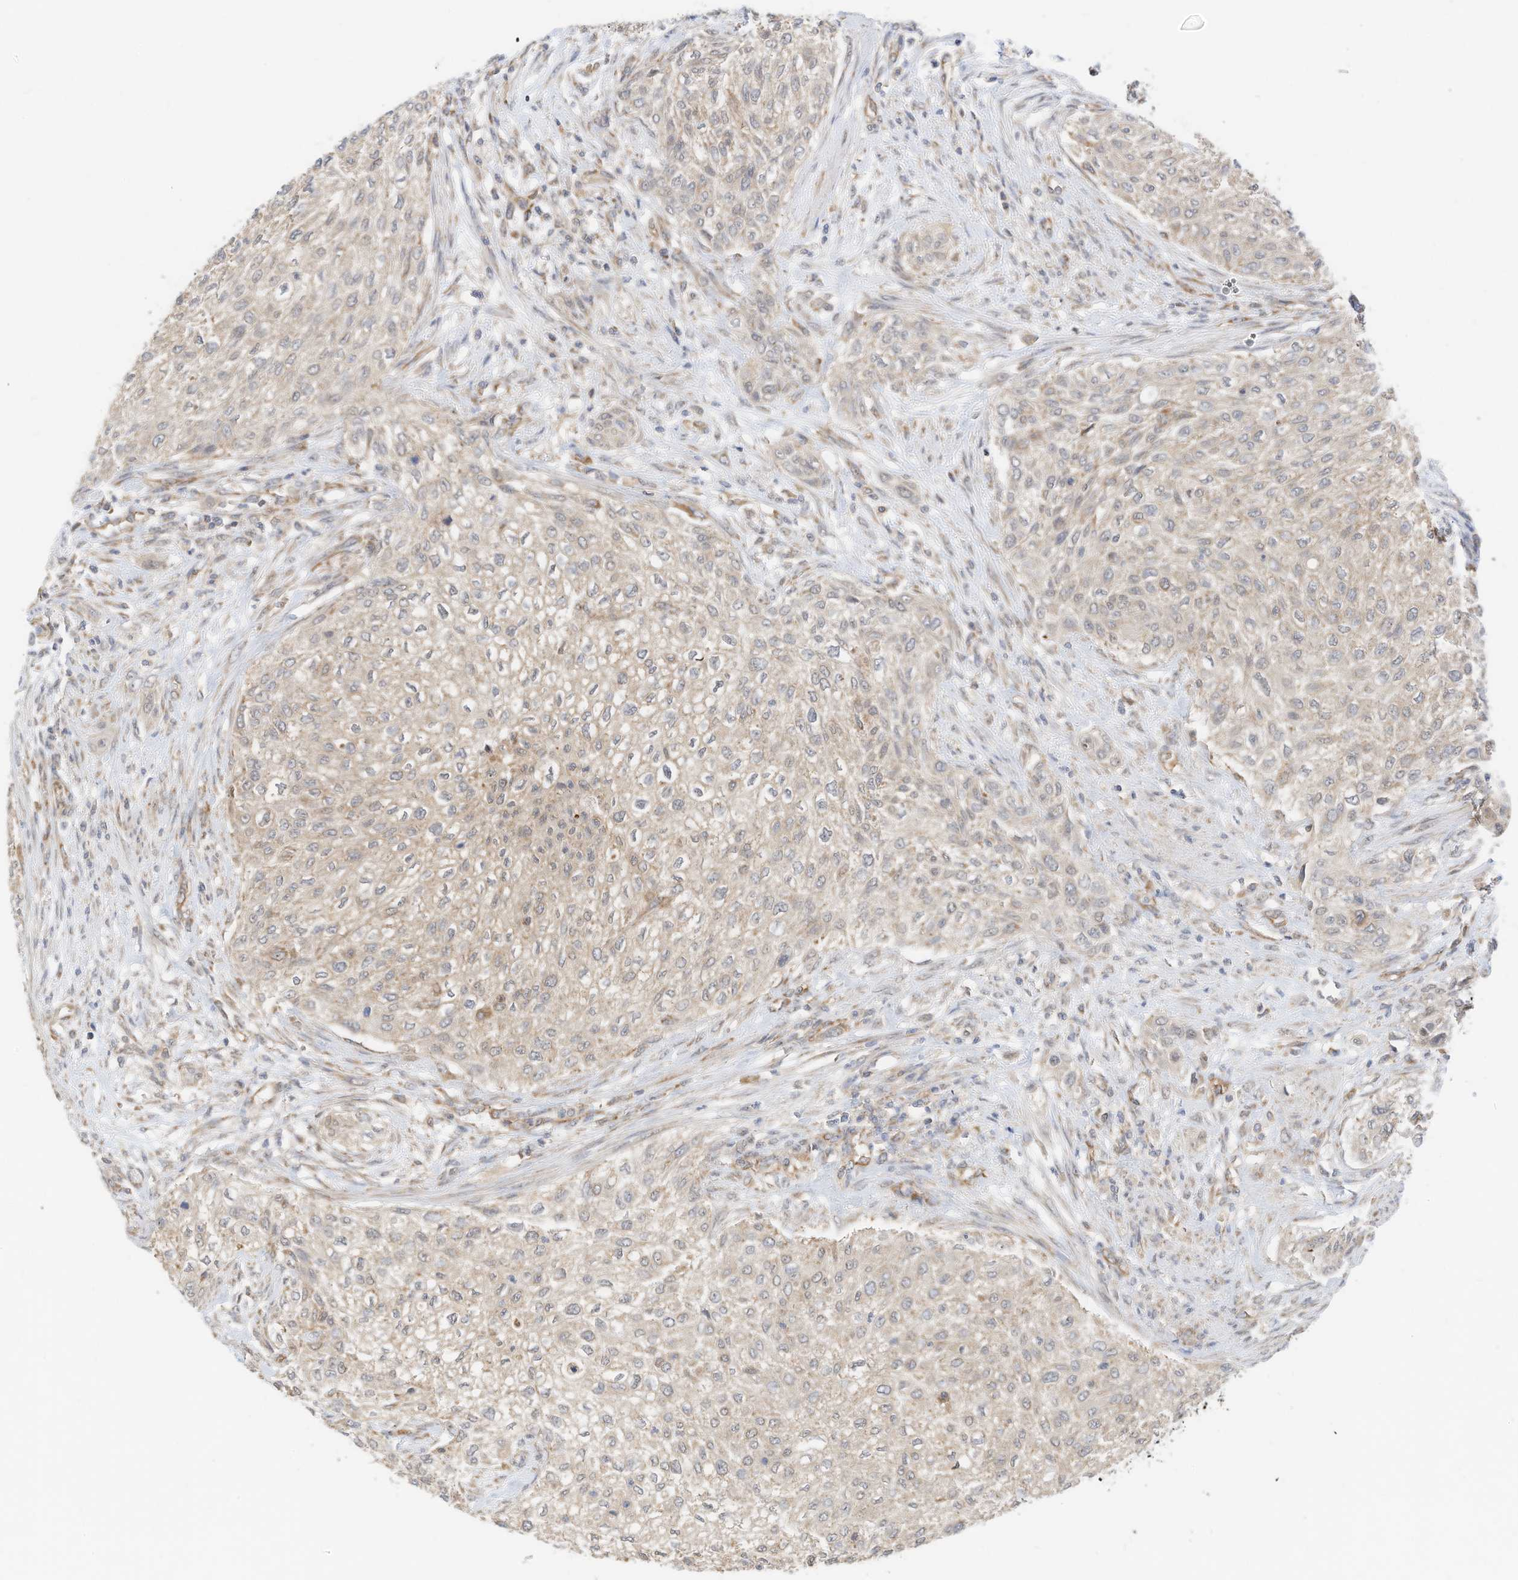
{"staining": {"intensity": "negative", "quantity": "none", "location": "none"}, "tissue": "urothelial cancer", "cell_type": "Tumor cells", "image_type": "cancer", "snomed": [{"axis": "morphology", "description": "Urothelial carcinoma, High grade"}, {"axis": "topography", "description": "Urinary bladder"}], "caption": "Tumor cells are negative for protein expression in human high-grade urothelial carcinoma.", "gene": "METTL6", "patient": {"sex": "male", "age": 35}}